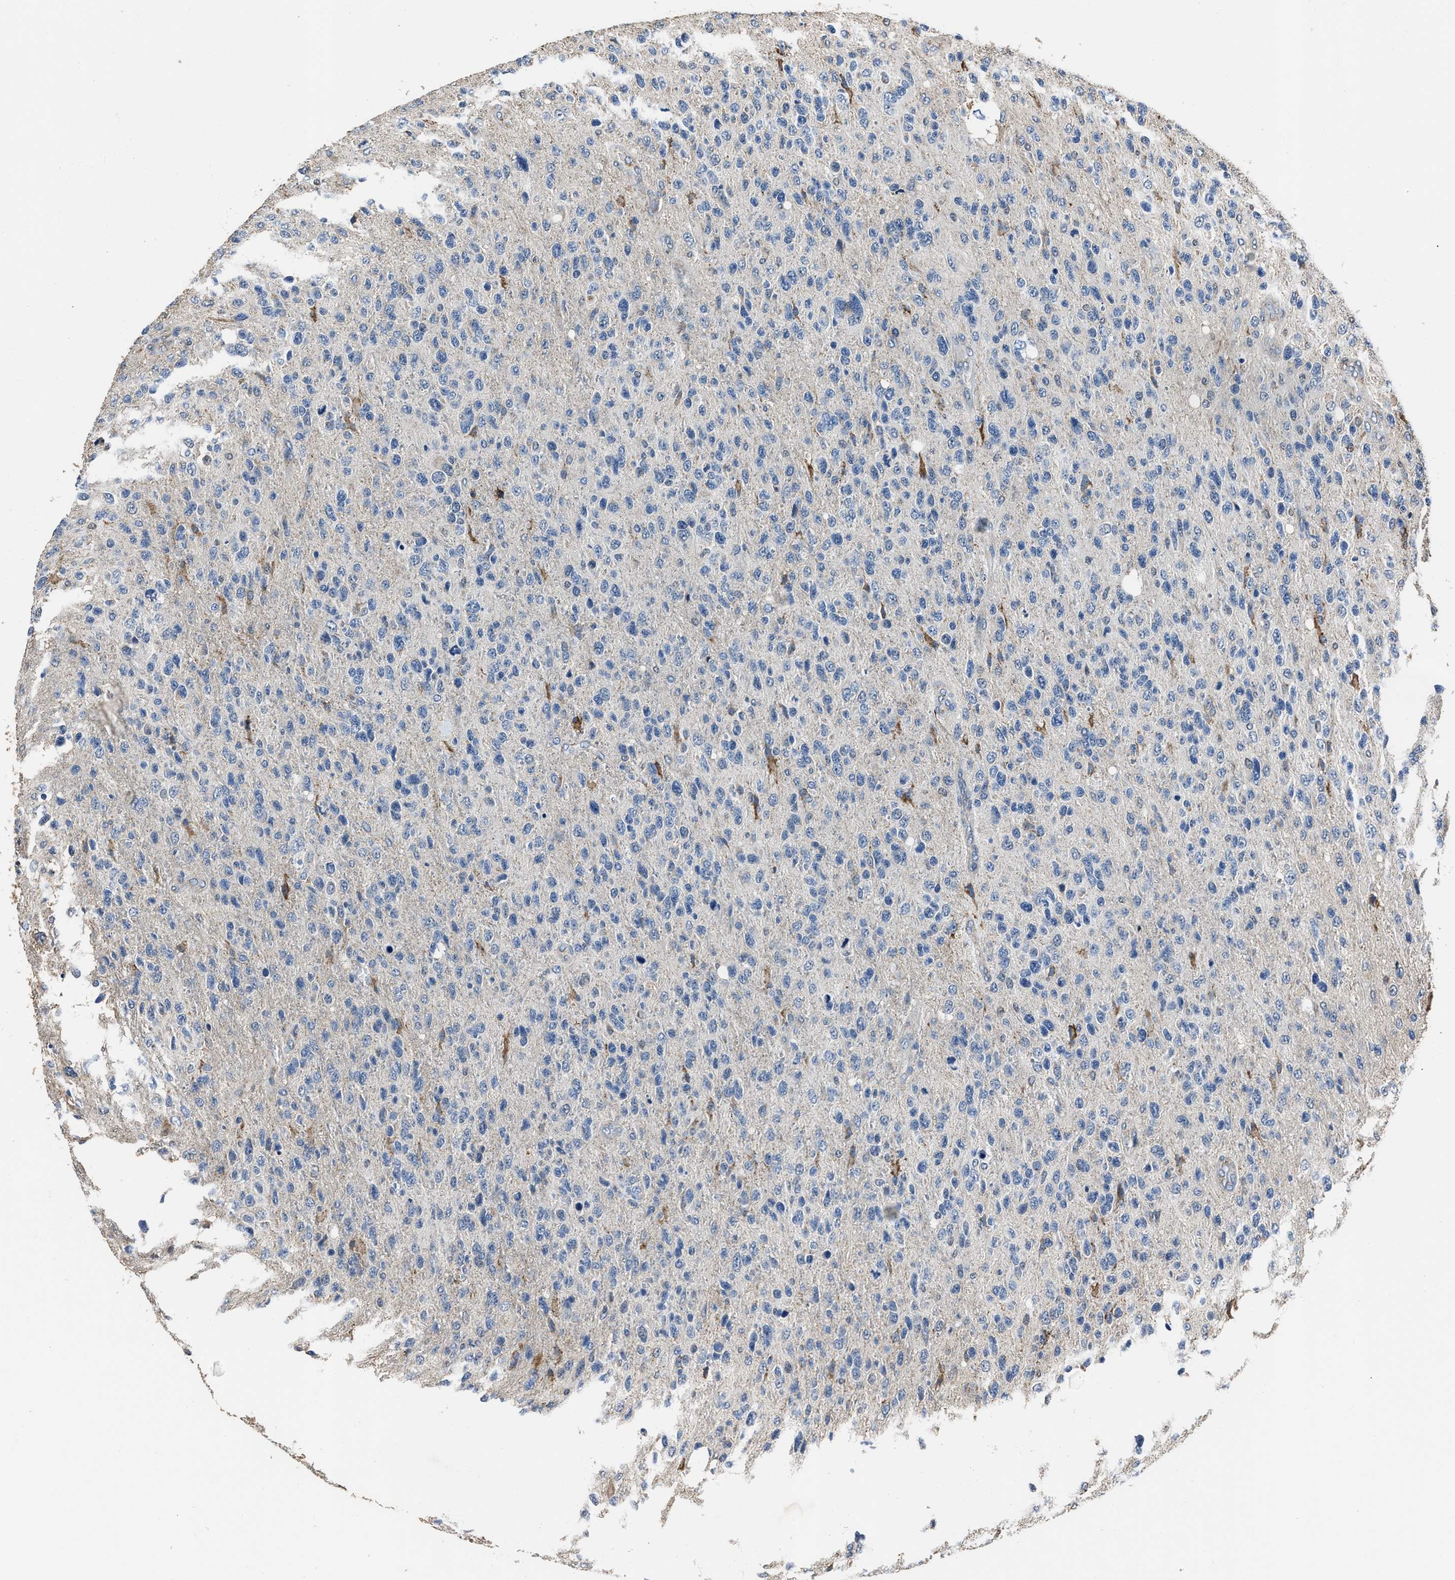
{"staining": {"intensity": "negative", "quantity": "none", "location": "none"}, "tissue": "glioma", "cell_type": "Tumor cells", "image_type": "cancer", "snomed": [{"axis": "morphology", "description": "Glioma, malignant, High grade"}, {"axis": "topography", "description": "Brain"}], "caption": "A photomicrograph of human malignant glioma (high-grade) is negative for staining in tumor cells. Nuclei are stained in blue.", "gene": "NSUN5", "patient": {"sex": "female", "age": 58}}